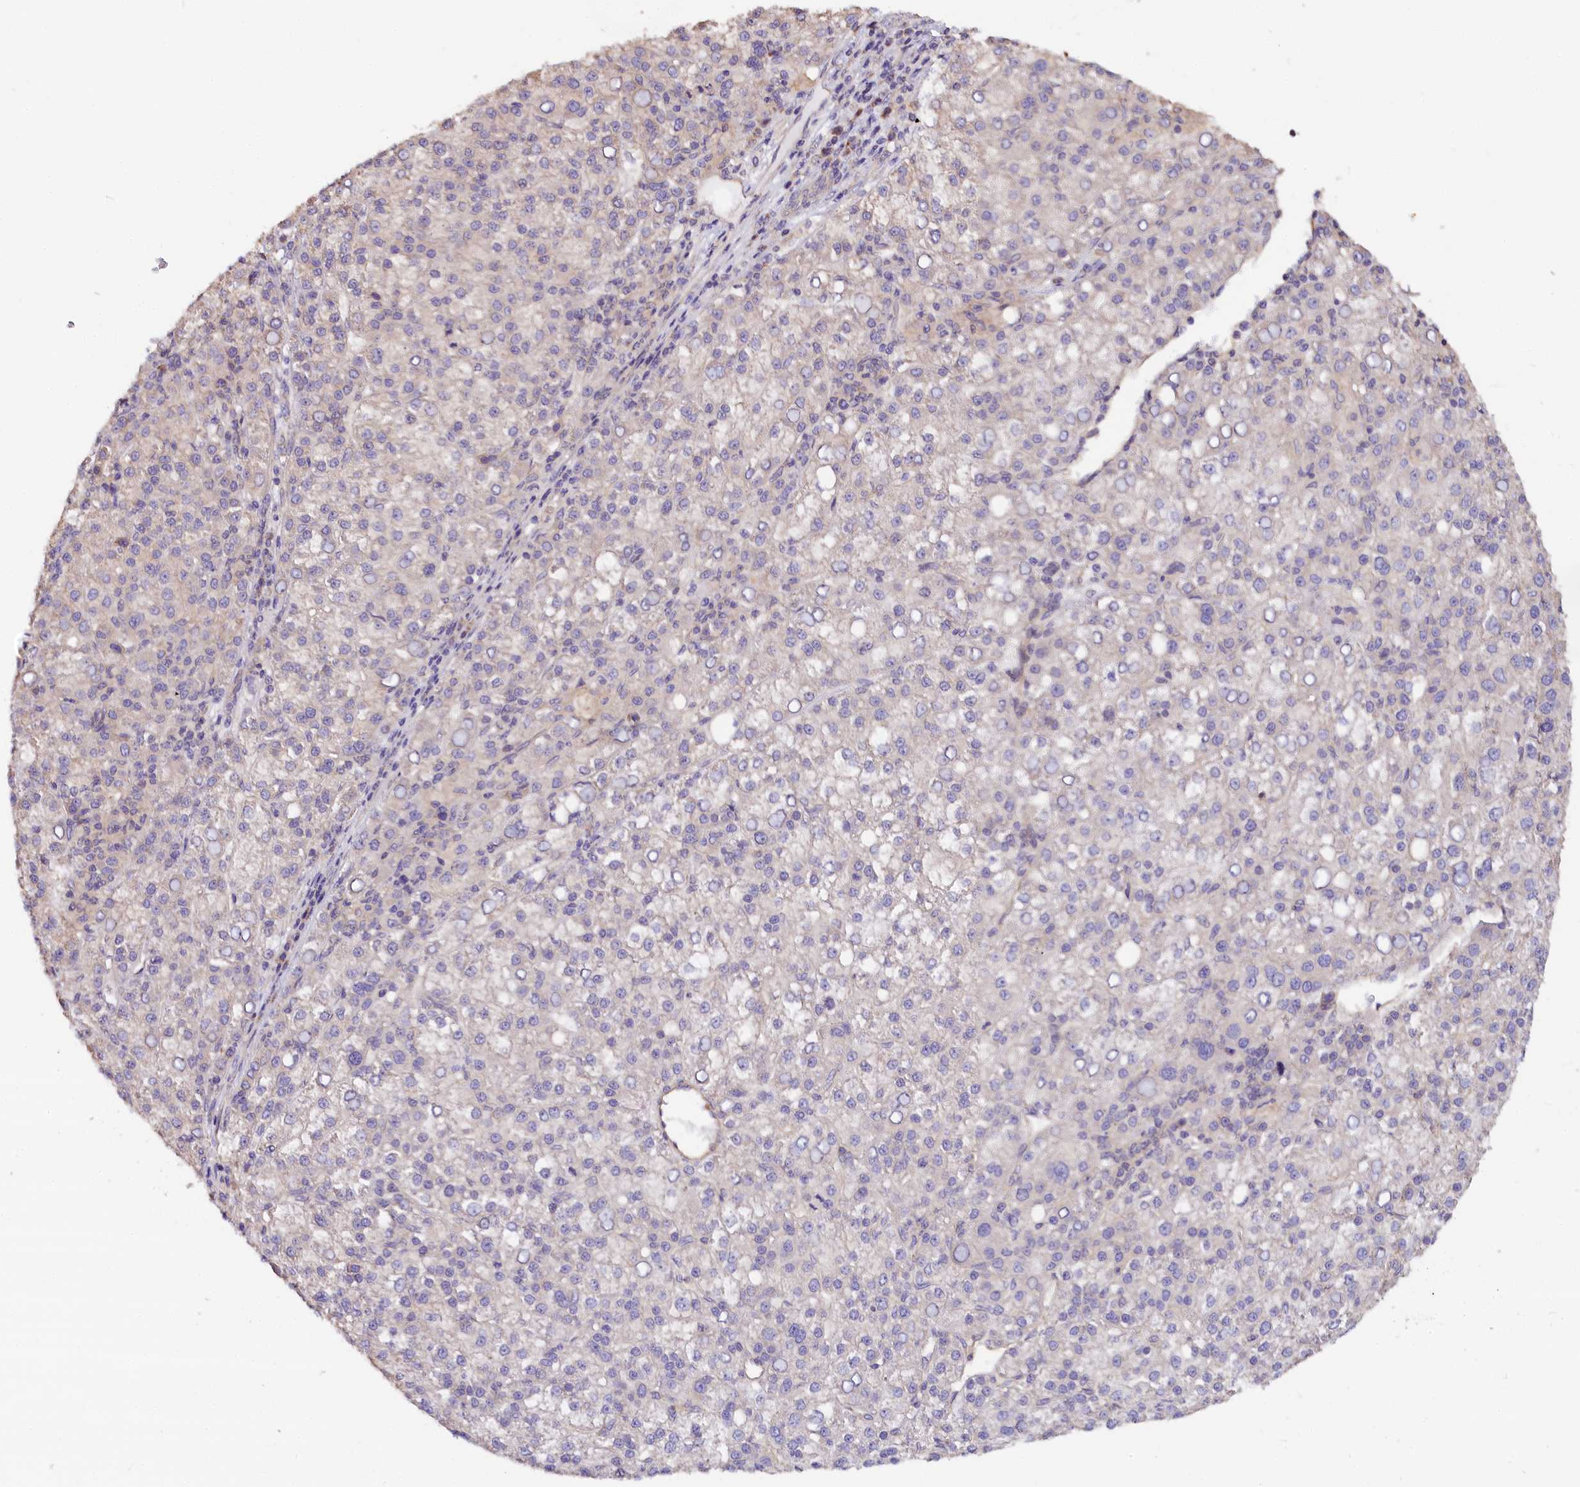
{"staining": {"intensity": "negative", "quantity": "none", "location": "none"}, "tissue": "liver cancer", "cell_type": "Tumor cells", "image_type": "cancer", "snomed": [{"axis": "morphology", "description": "Carcinoma, Hepatocellular, NOS"}, {"axis": "topography", "description": "Liver"}], "caption": "Immunohistochemistry (IHC) of human hepatocellular carcinoma (liver) reveals no positivity in tumor cells.", "gene": "KATNB1", "patient": {"sex": "female", "age": 58}}